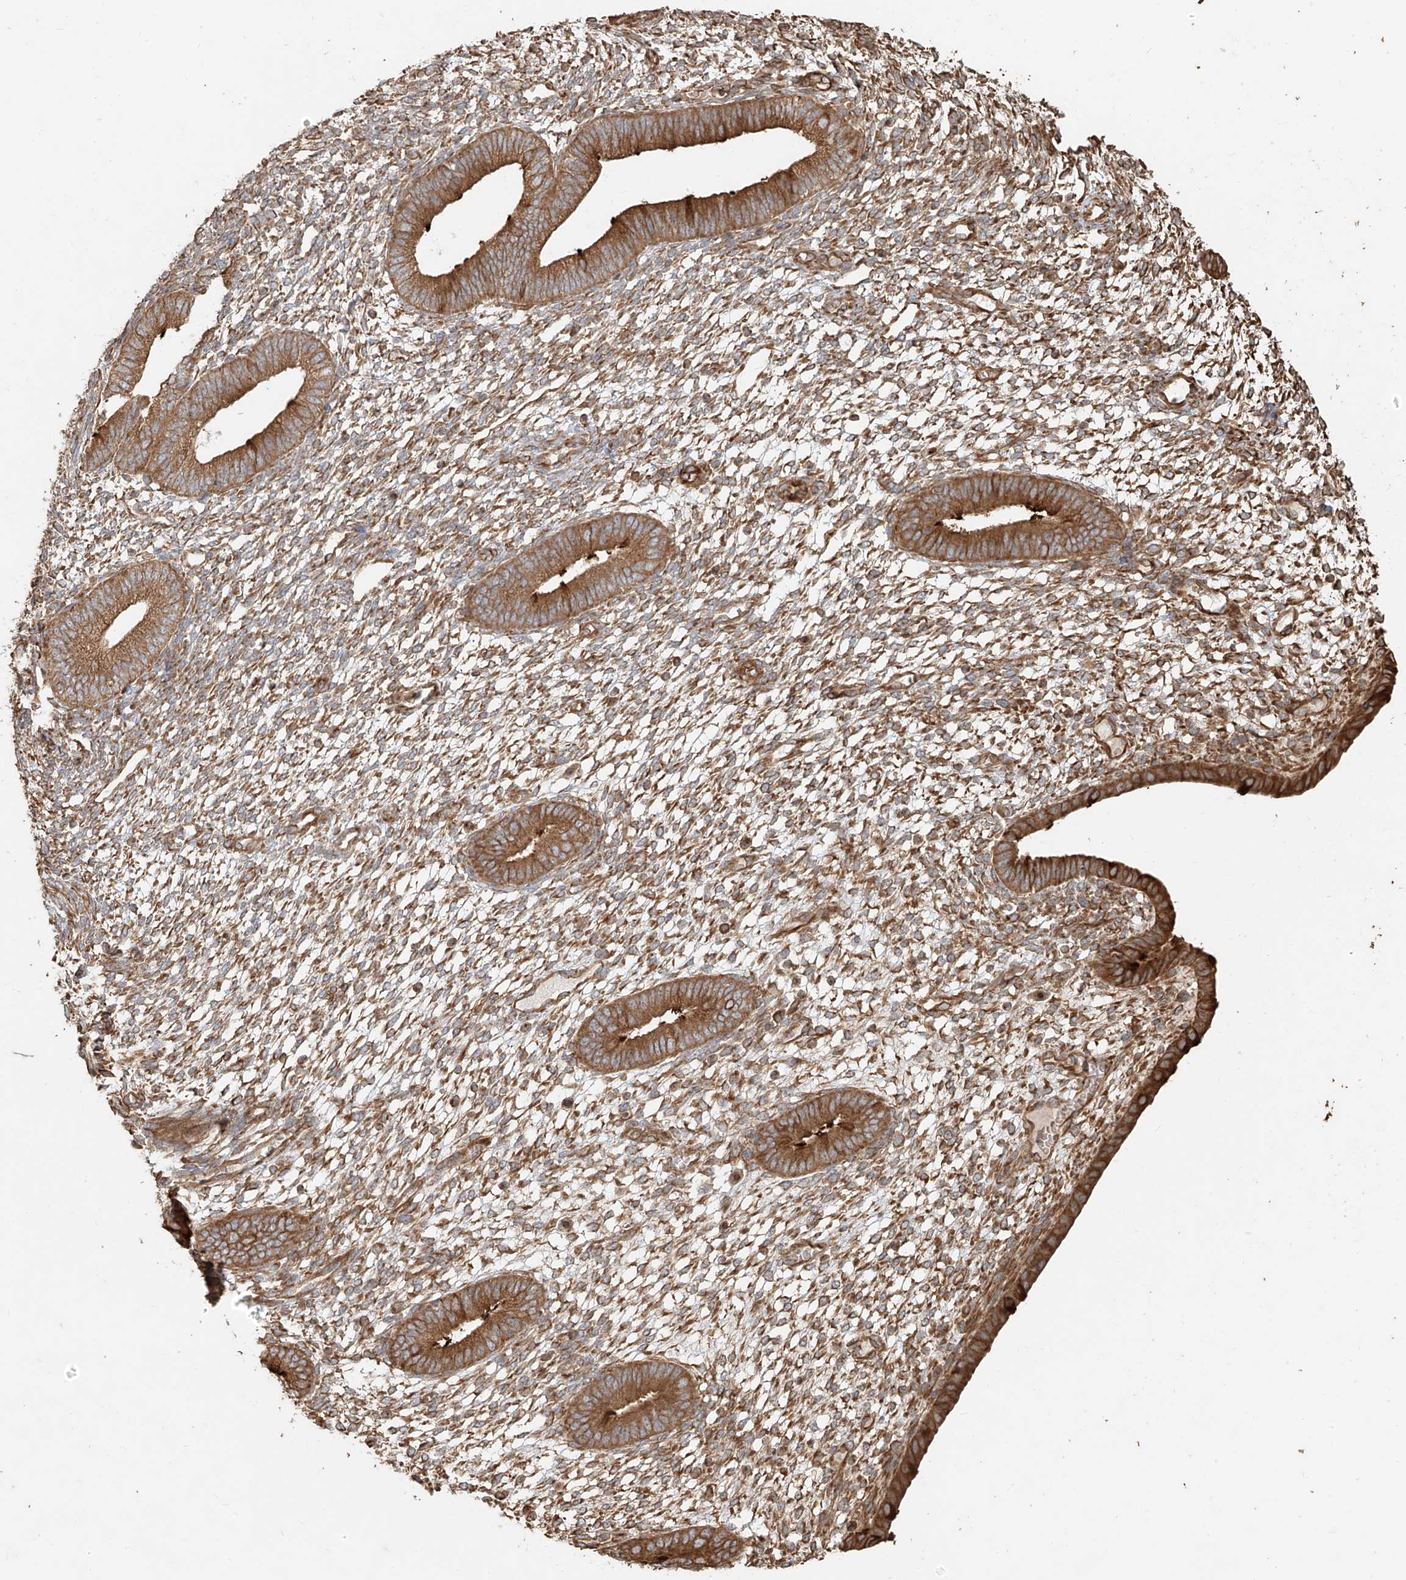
{"staining": {"intensity": "moderate", "quantity": "25%-75%", "location": "cytoplasmic/membranous"}, "tissue": "endometrium", "cell_type": "Cells in endometrial stroma", "image_type": "normal", "snomed": [{"axis": "morphology", "description": "Normal tissue, NOS"}, {"axis": "topography", "description": "Endometrium"}], "caption": "IHC histopathology image of normal human endometrium stained for a protein (brown), which shows medium levels of moderate cytoplasmic/membranous staining in about 25%-75% of cells in endometrial stroma.", "gene": "EFNB1", "patient": {"sex": "female", "age": 46}}